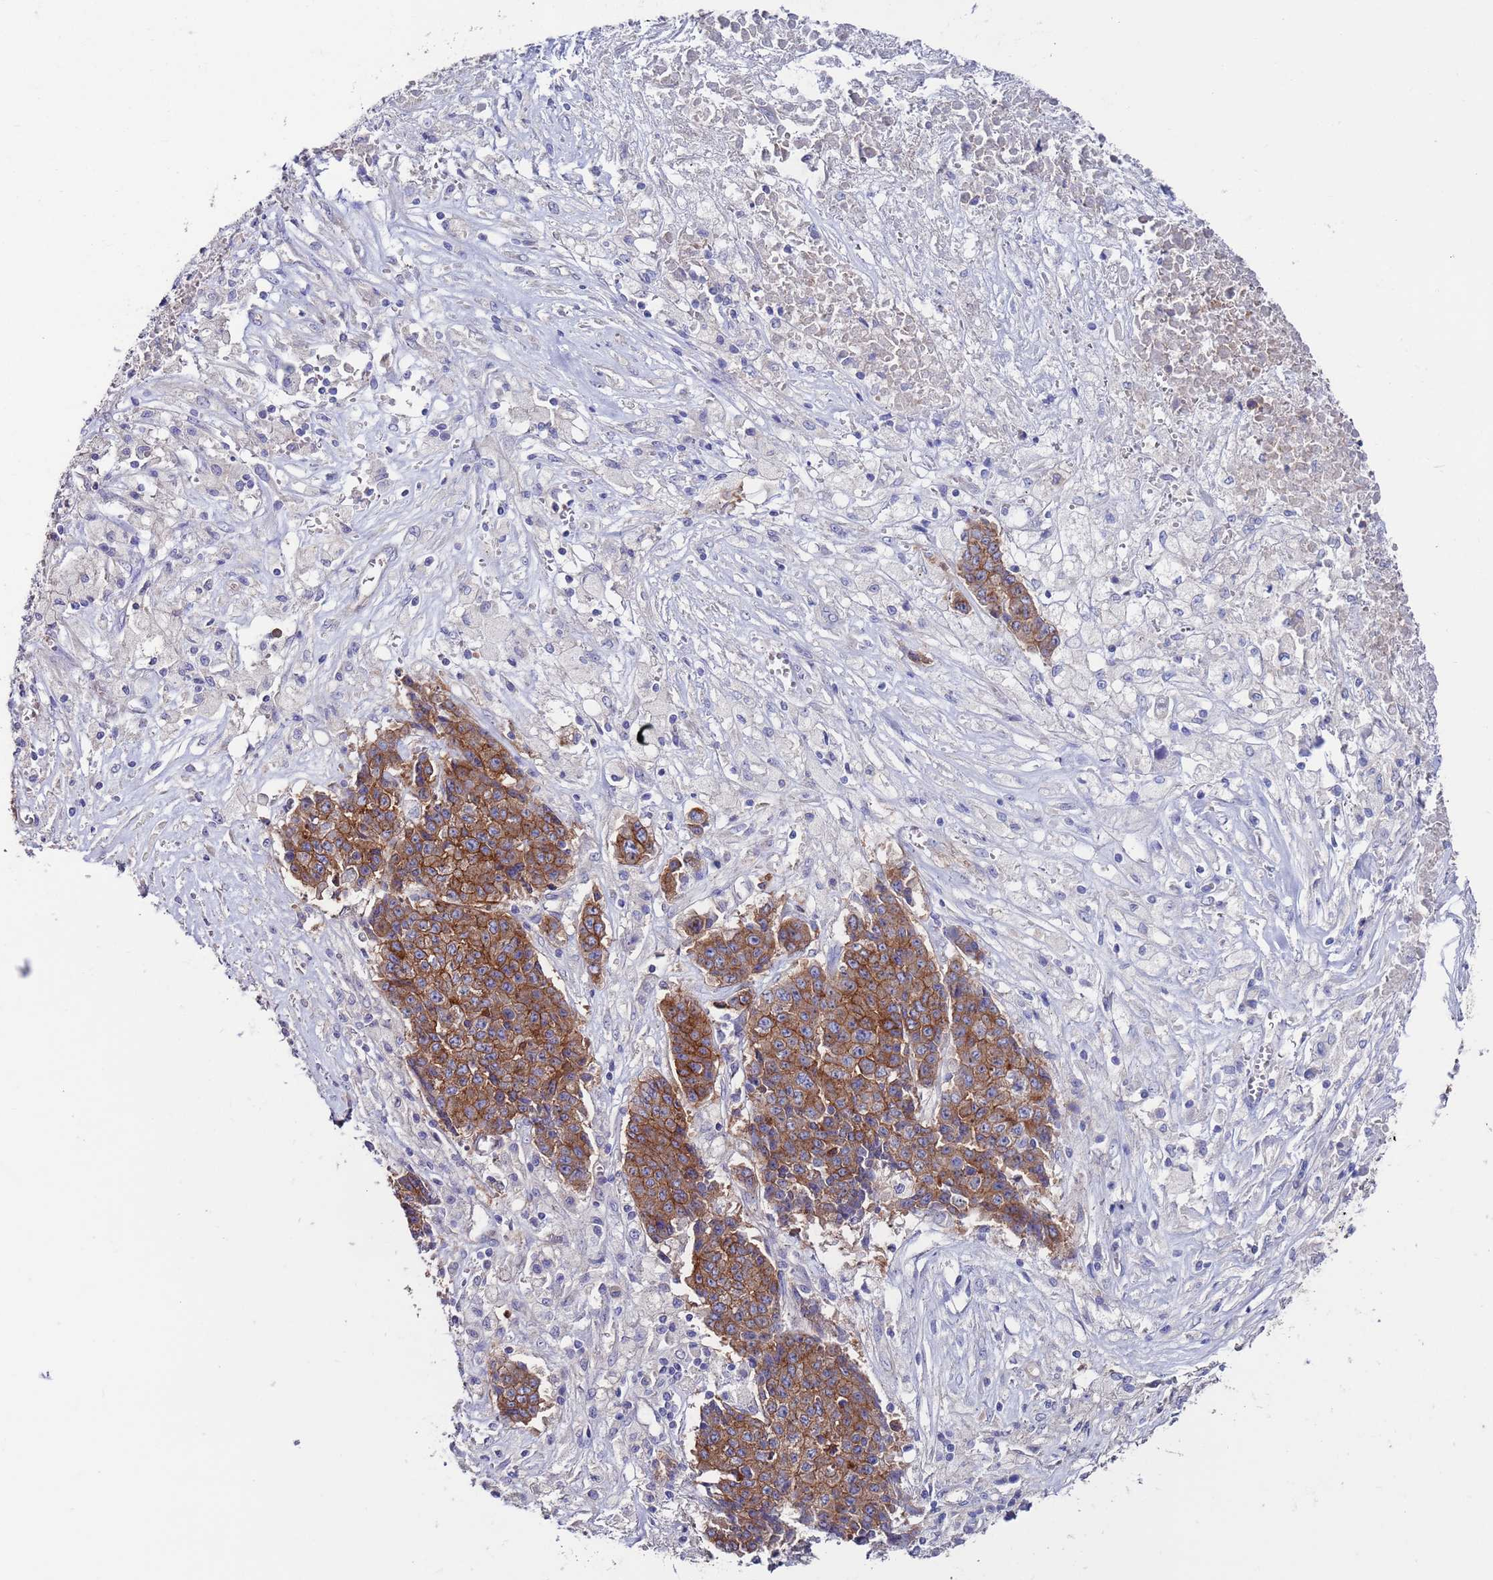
{"staining": {"intensity": "strong", "quantity": ">75%", "location": "cytoplasmic/membranous"}, "tissue": "ovarian cancer", "cell_type": "Tumor cells", "image_type": "cancer", "snomed": [{"axis": "morphology", "description": "Carcinoma, endometroid"}, {"axis": "topography", "description": "Ovary"}], "caption": "Endometroid carcinoma (ovarian) was stained to show a protein in brown. There is high levels of strong cytoplasmic/membranous positivity in approximately >75% of tumor cells.", "gene": "KRTCAP3", "patient": {"sex": "female", "age": 42}}